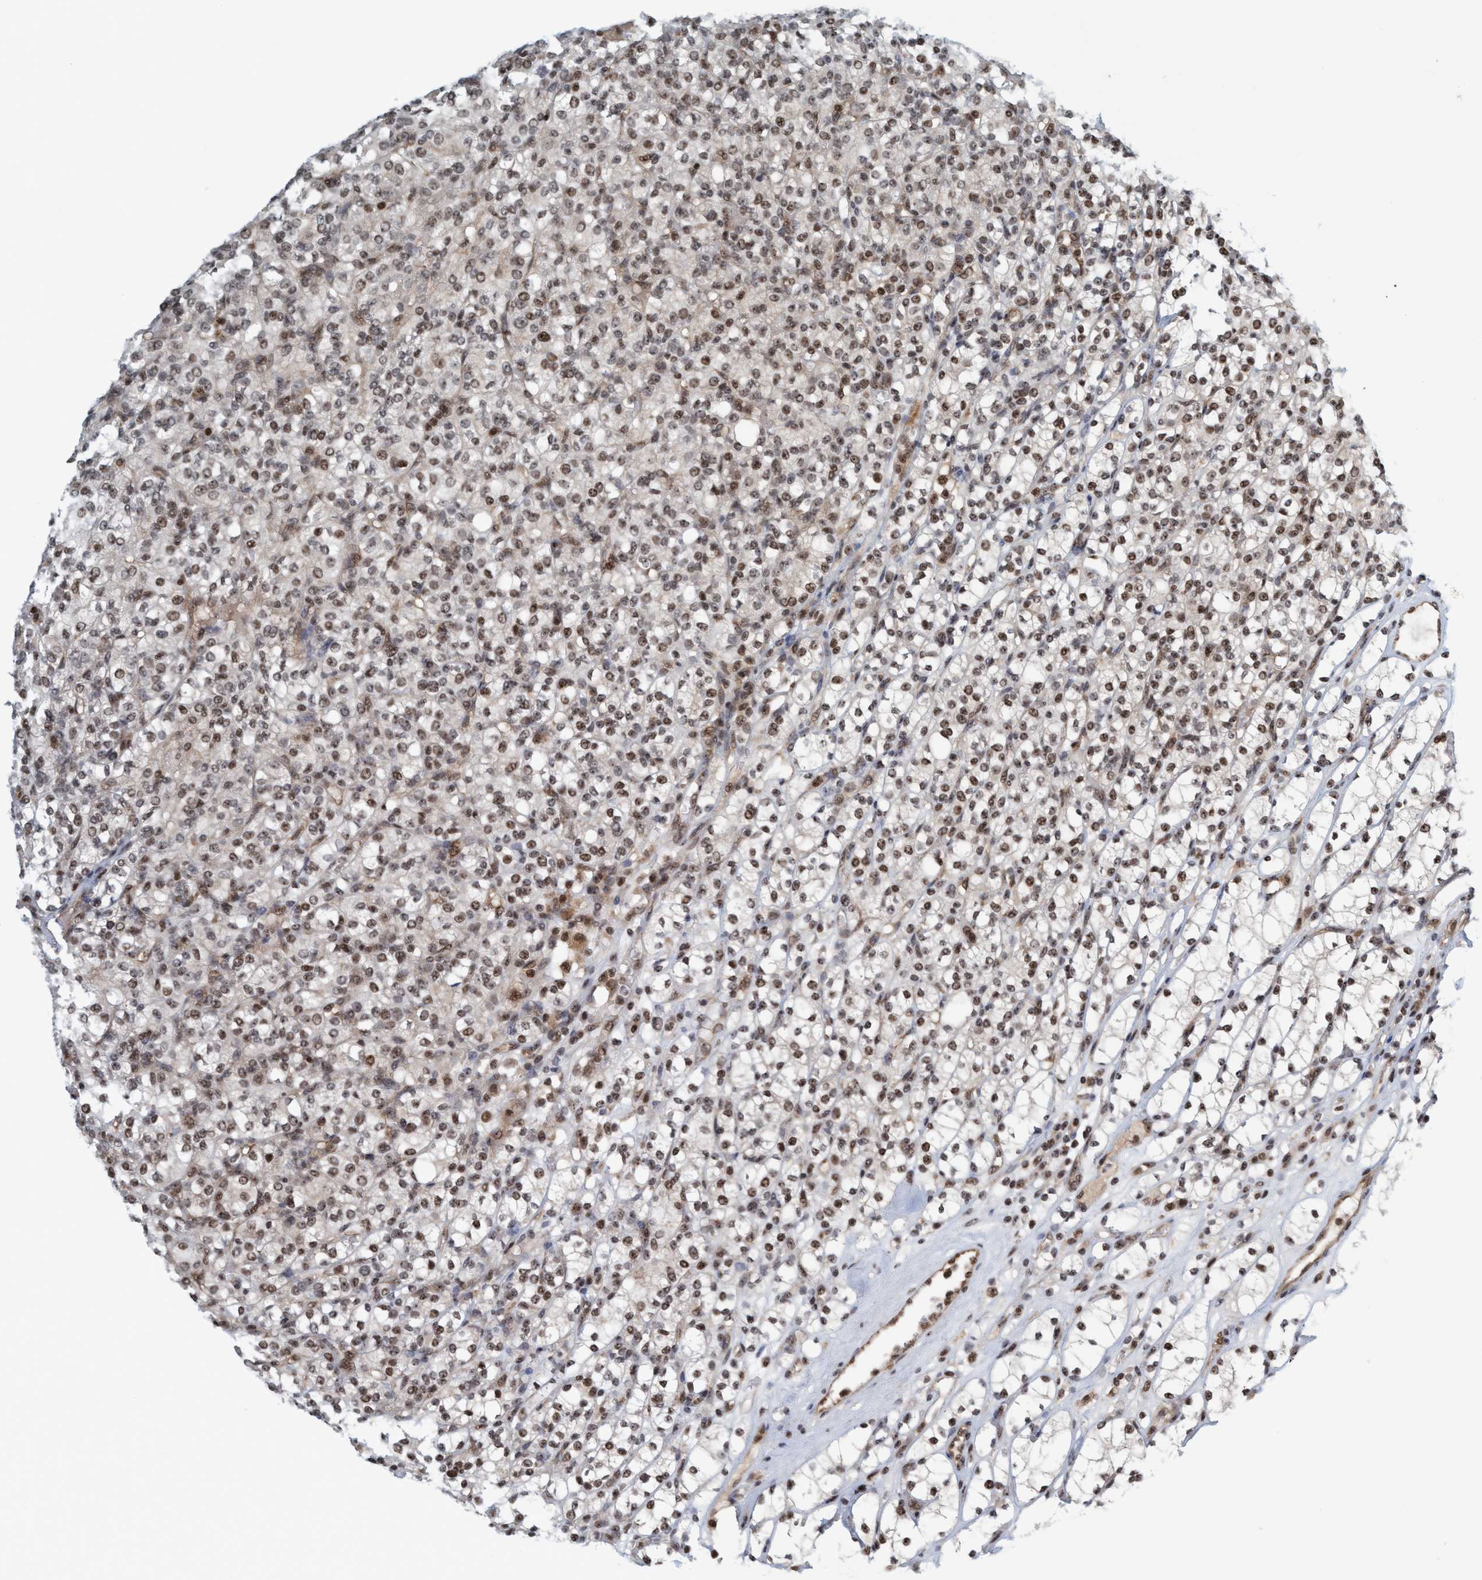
{"staining": {"intensity": "moderate", "quantity": "25%-75%", "location": "nuclear"}, "tissue": "renal cancer", "cell_type": "Tumor cells", "image_type": "cancer", "snomed": [{"axis": "morphology", "description": "Adenocarcinoma, NOS"}, {"axis": "topography", "description": "Kidney"}], "caption": "Human adenocarcinoma (renal) stained with a brown dye demonstrates moderate nuclear positive staining in approximately 25%-75% of tumor cells.", "gene": "SMCR8", "patient": {"sex": "male", "age": 77}}